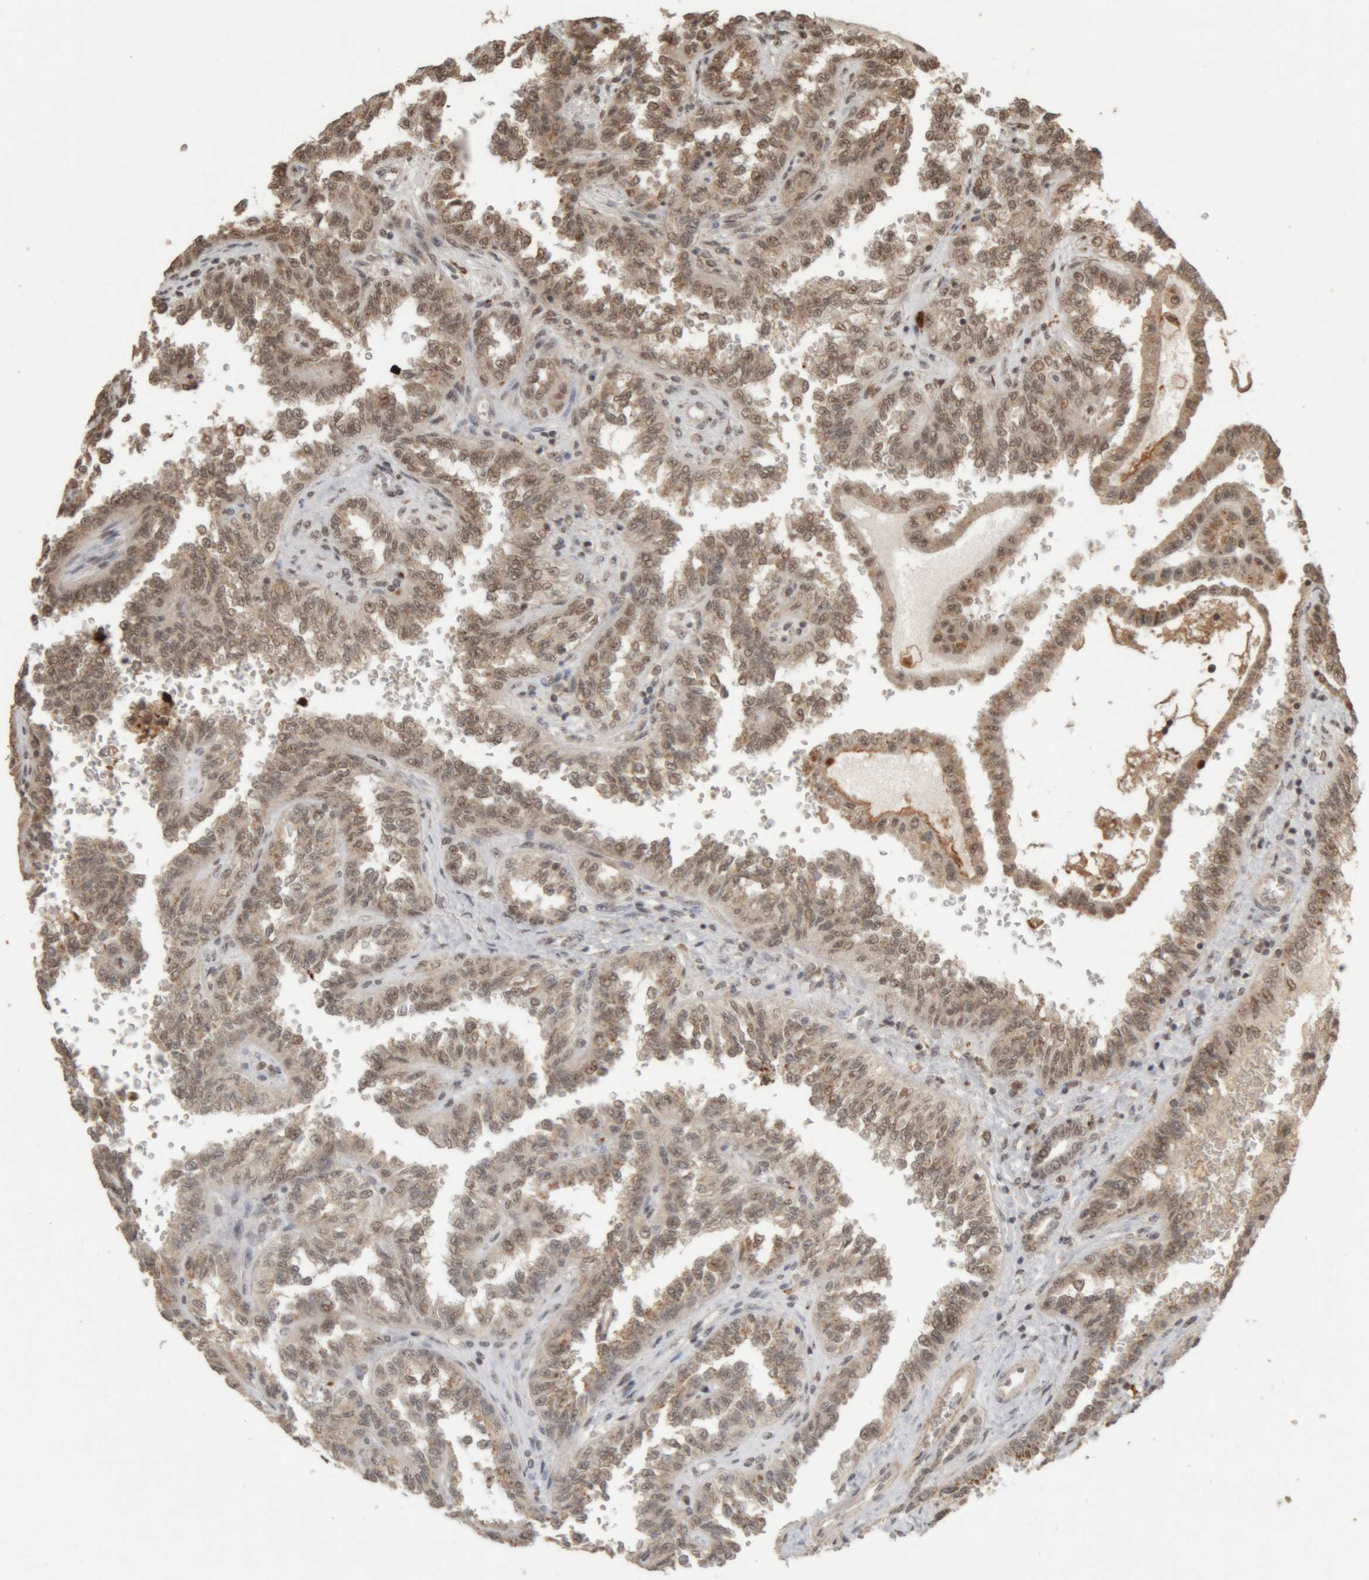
{"staining": {"intensity": "moderate", "quantity": ">75%", "location": "cytoplasmic/membranous,nuclear"}, "tissue": "renal cancer", "cell_type": "Tumor cells", "image_type": "cancer", "snomed": [{"axis": "morphology", "description": "Inflammation, NOS"}, {"axis": "morphology", "description": "Adenocarcinoma, NOS"}, {"axis": "topography", "description": "Kidney"}], "caption": "Human renal cancer (adenocarcinoma) stained with a protein marker exhibits moderate staining in tumor cells.", "gene": "KEAP1", "patient": {"sex": "male", "age": 68}}